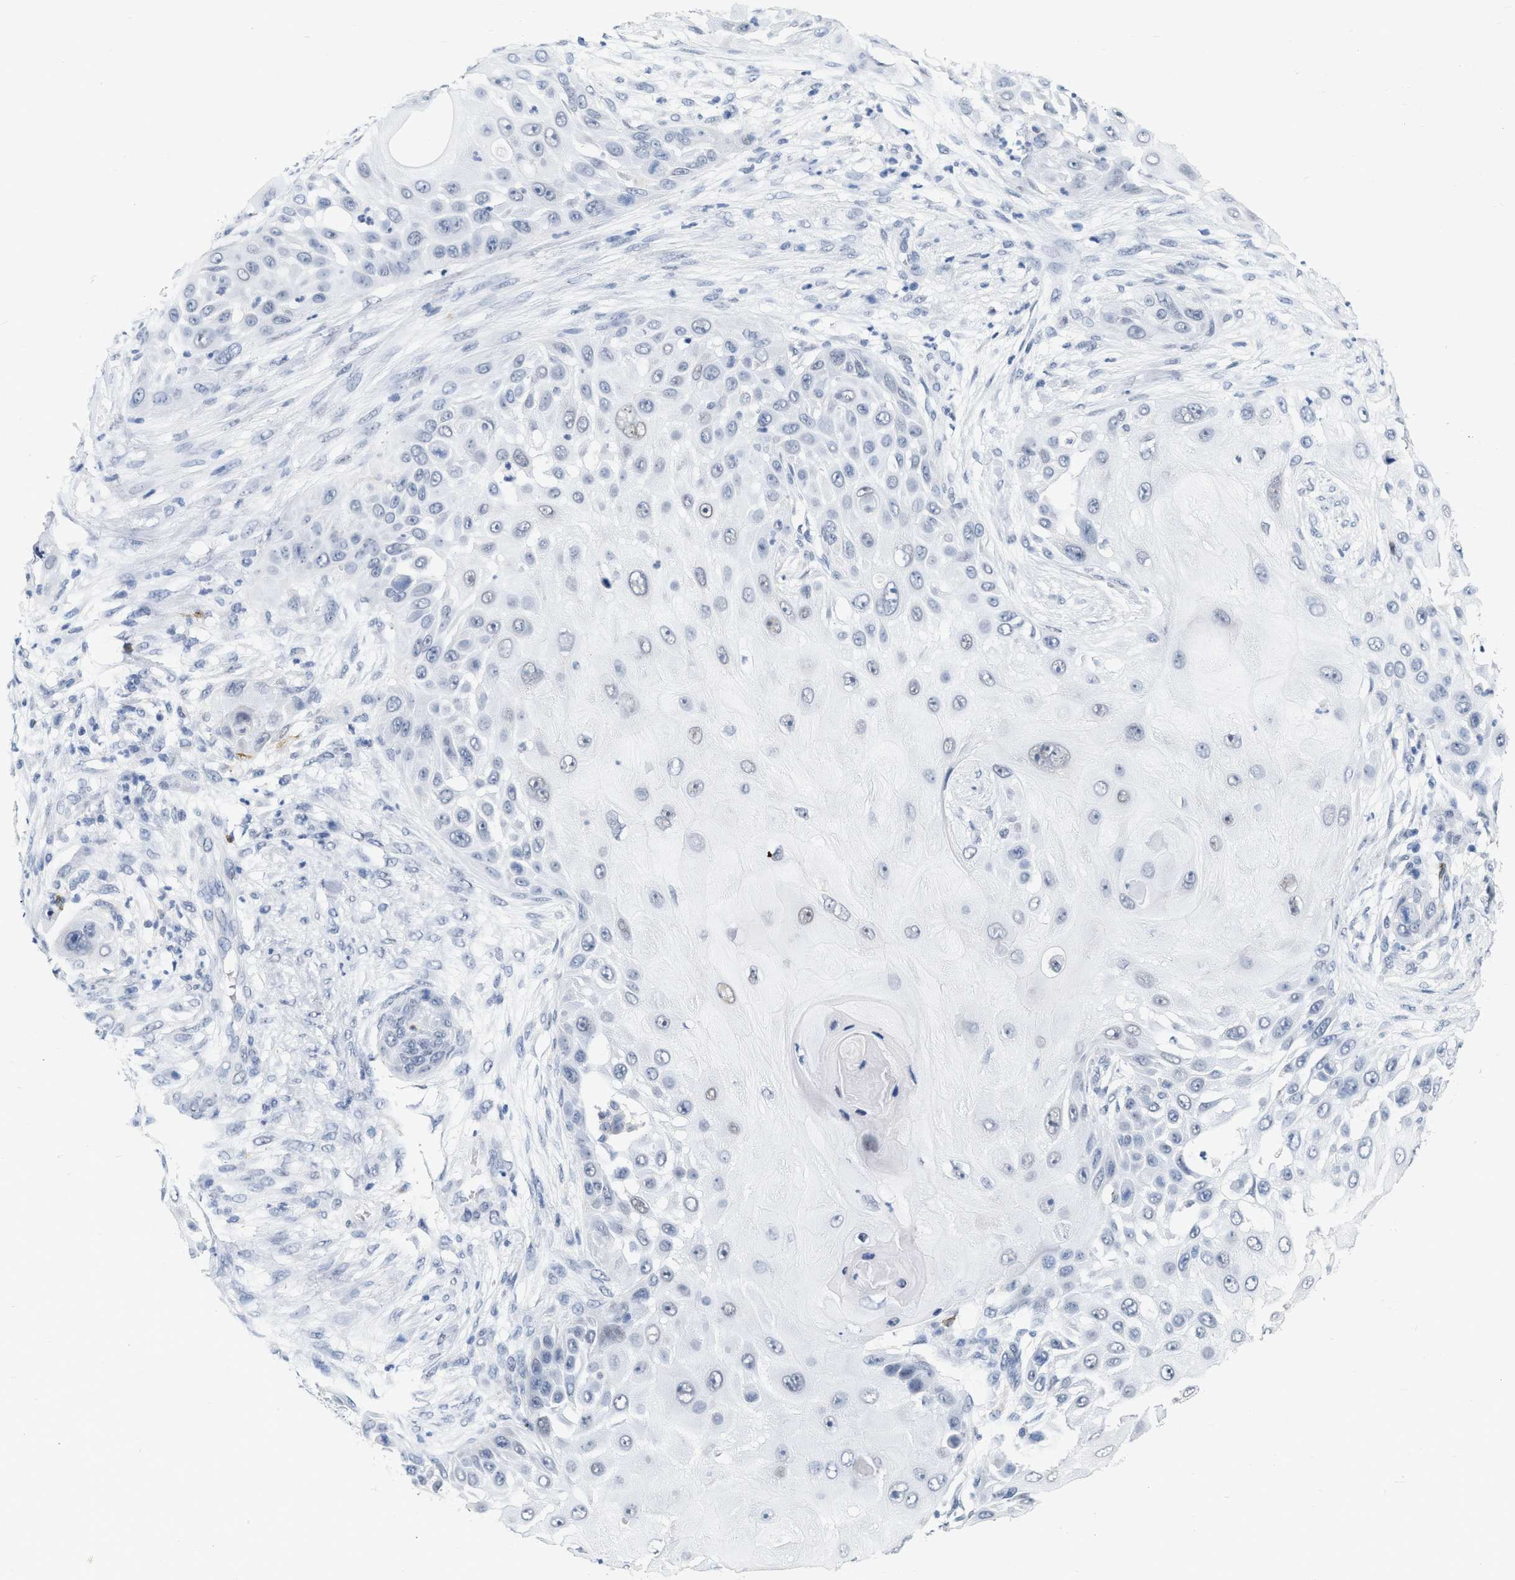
{"staining": {"intensity": "negative", "quantity": "none", "location": "none"}, "tissue": "skin cancer", "cell_type": "Tumor cells", "image_type": "cancer", "snomed": [{"axis": "morphology", "description": "Squamous cell carcinoma, NOS"}, {"axis": "topography", "description": "Skin"}], "caption": "This is a histopathology image of immunohistochemistry staining of squamous cell carcinoma (skin), which shows no expression in tumor cells.", "gene": "XIRP1", "patient": {"sex": "female", "age": 44}}